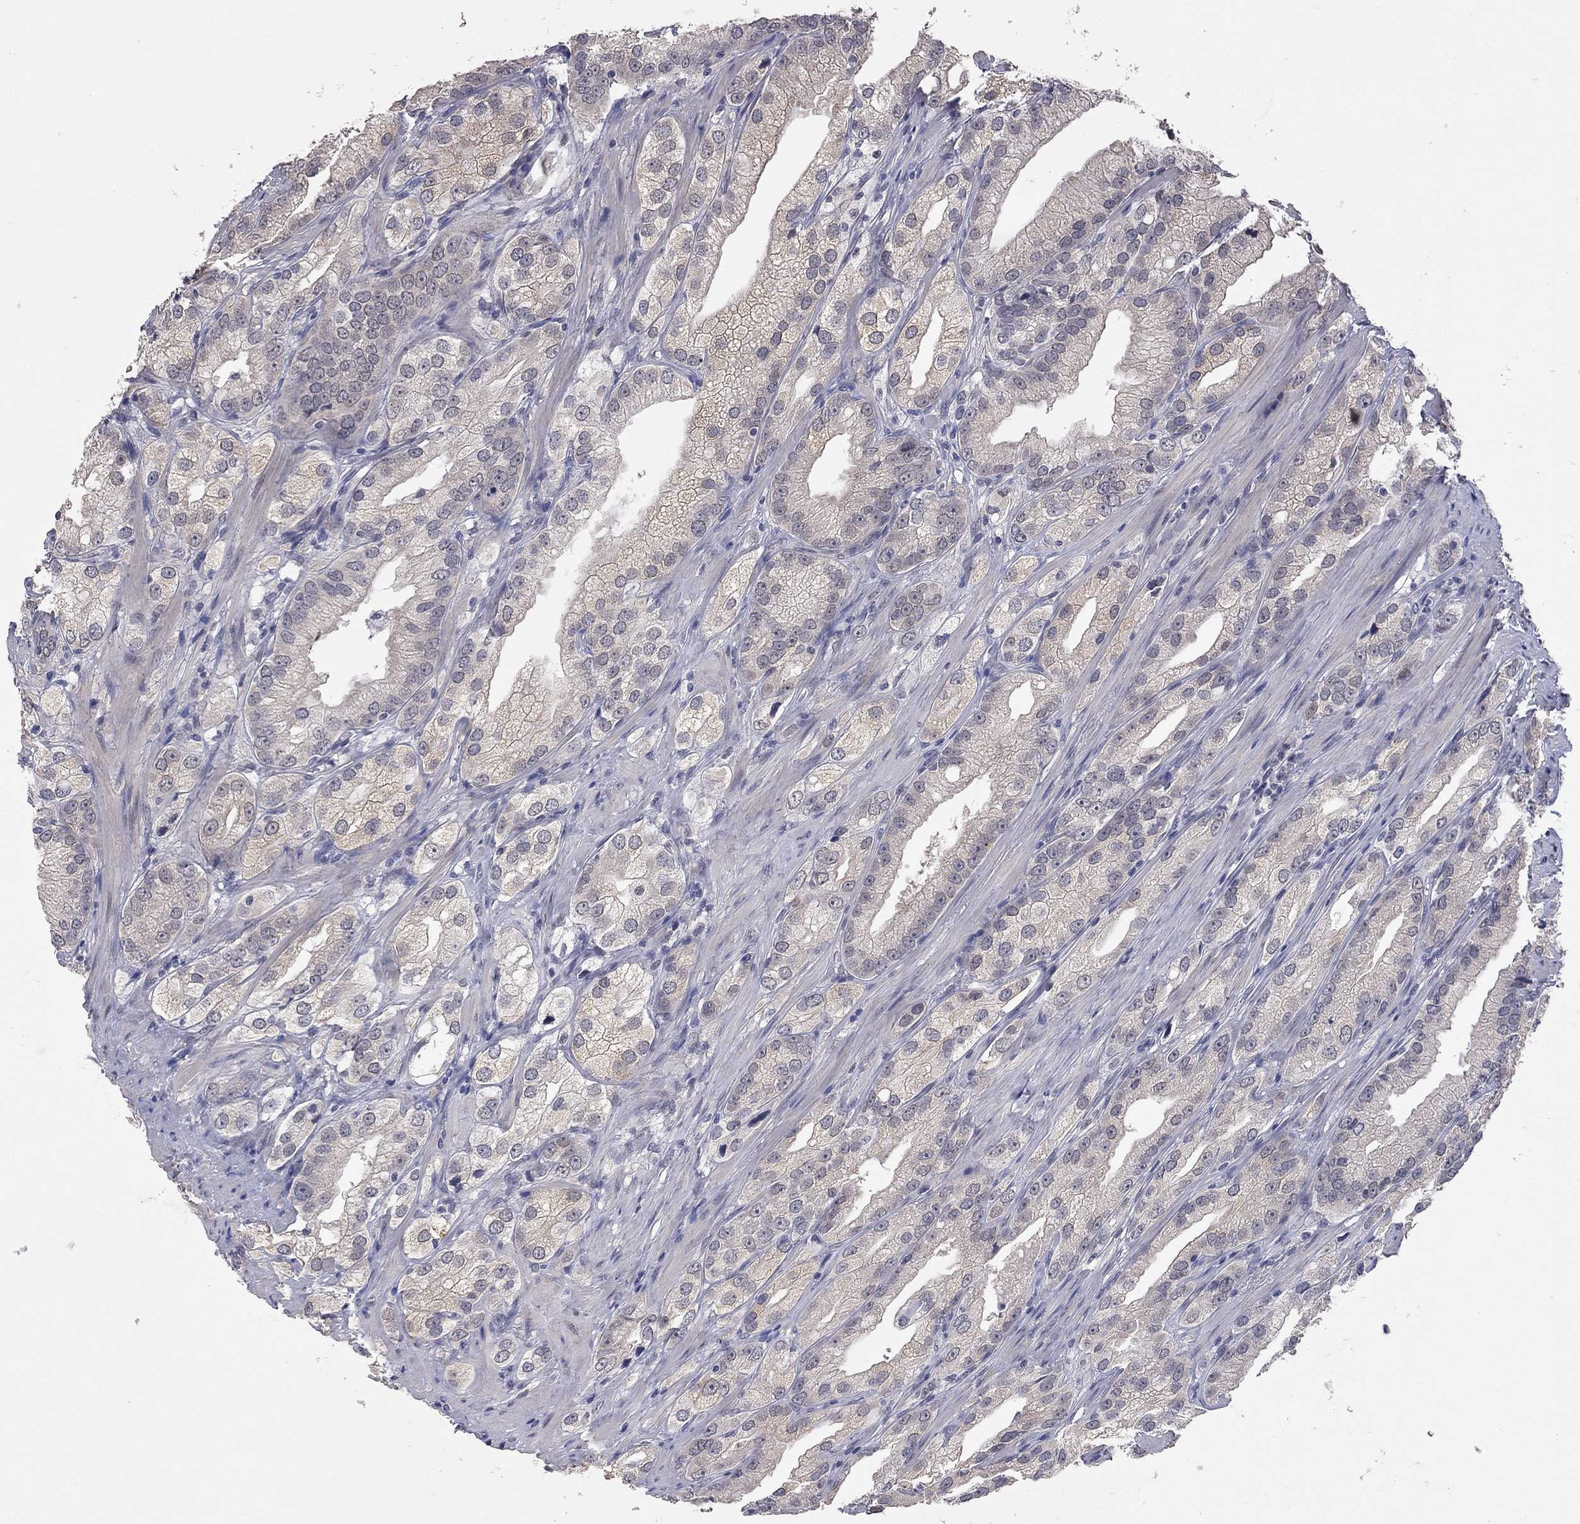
{"staining": {"intensity": "negative", "quantity": "none", "location": "none"}, "tissue": "prostate cancer", "cell_type": "Tumor cells", "image_type": "cancer", "snomed": [{"axis": "morphology", "description": "Adenocarcinoma, High grade"}, {"axis": "topography", "description": "Prostate and seminal vesicle, NOS"}], "caption": "This is a histopathology image of immunohistochemistry staining of prostate high-grade adenocarcinoma, which shows no staining in tumor cells.", "gene": "FABP12", "patient": {"sex": "male", "age": 62}}